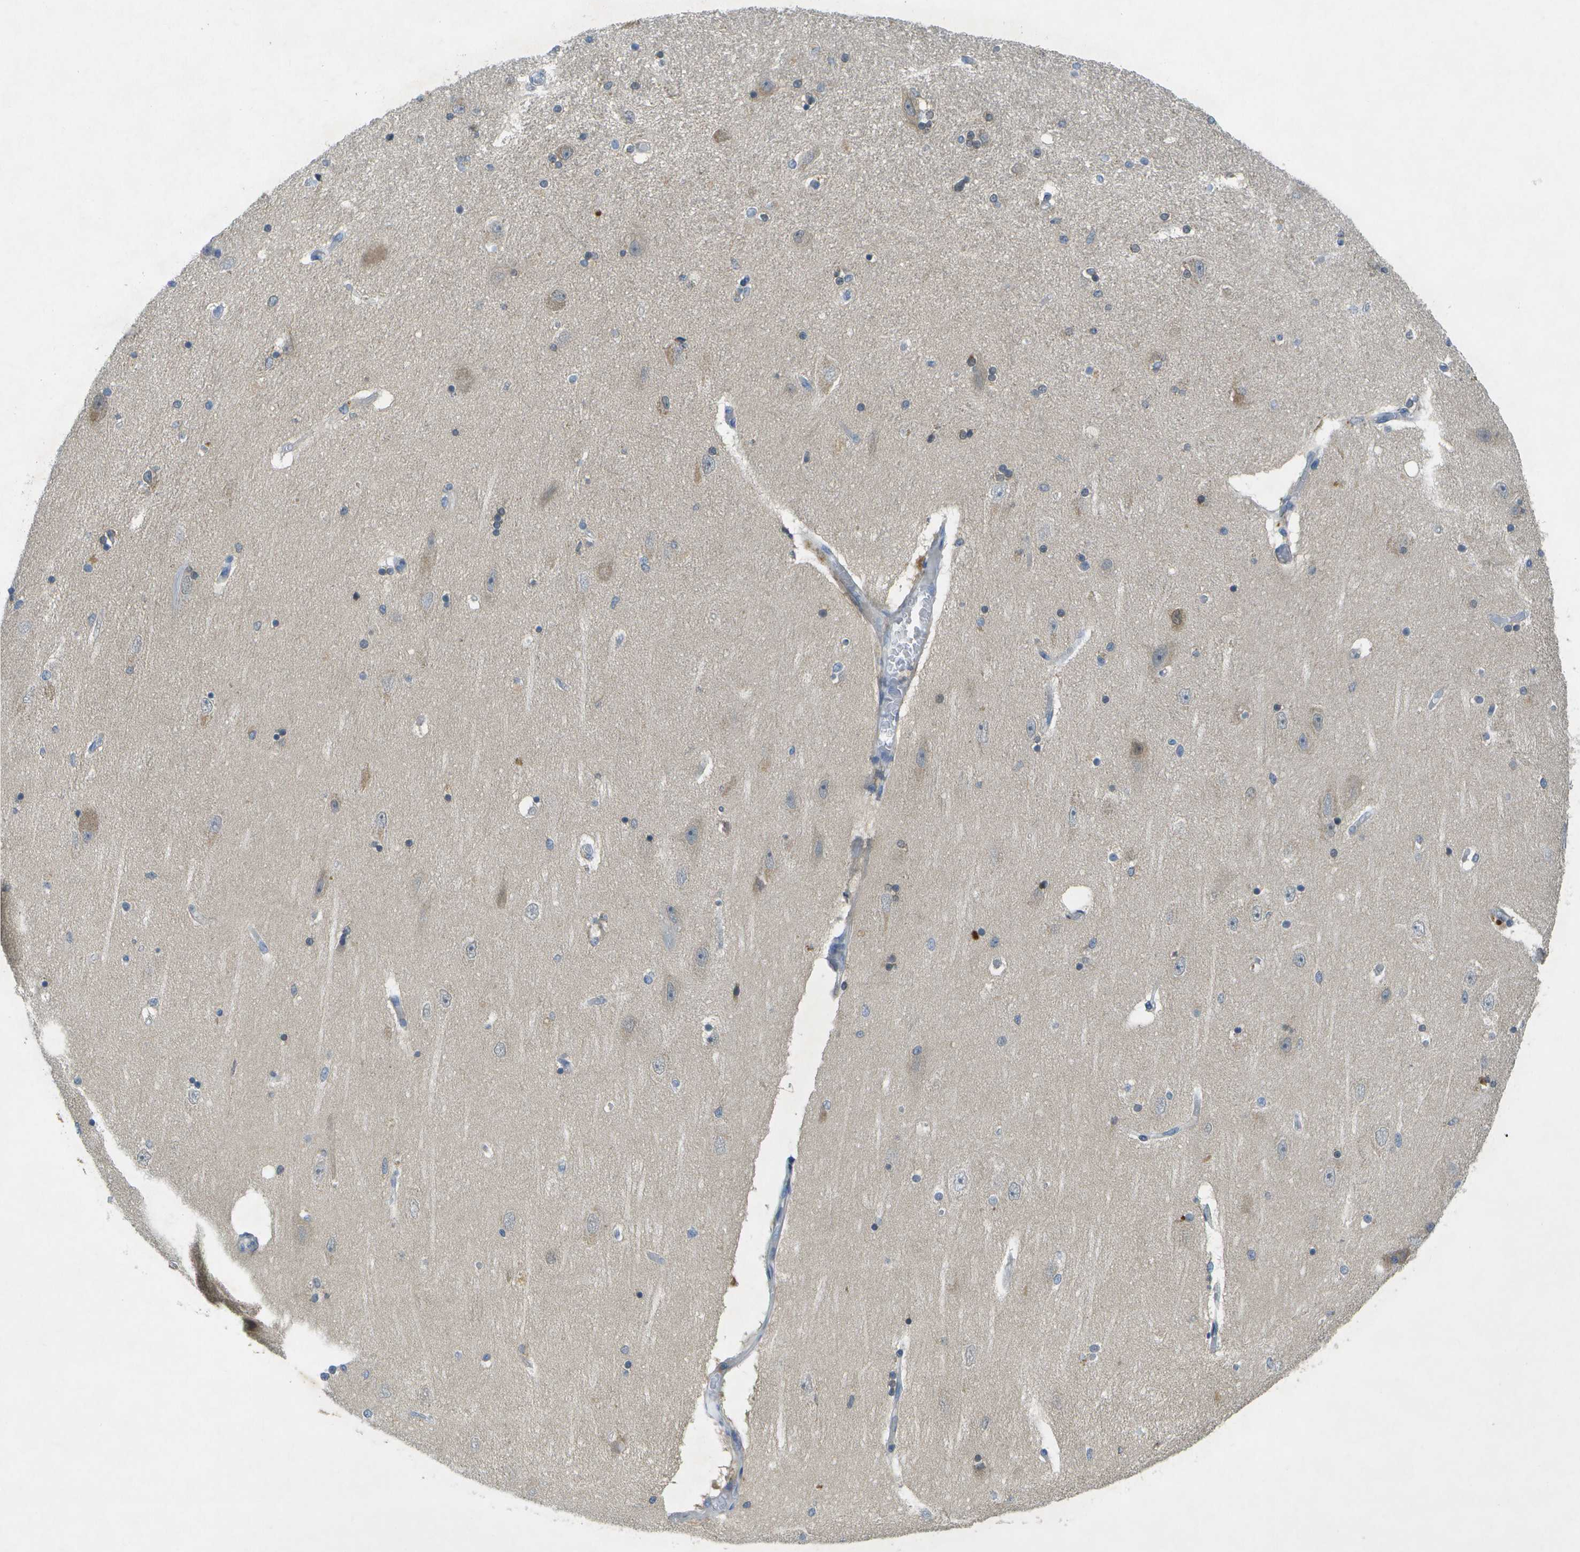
{"staining": {"intensity": "weak", "quantity": "<25%", "location": "cytoplasmic/membranous"}, "tissue": "hippocampus", "cell_type": "Glial cells", "image_type": "normal", "snomed": [{"axis": "morphology", "description": "Normal tissue, NOS"}, {"axis": "topography", "description": "Hippocampus"}], "caption": "Immunohistochemistry (IHC) histopathology image of unremarkable hippocampus: human hippocampus stained with DAB (3,3'-diaminobenzidine) reveals no significant protein positivity in glial cells. The staining is performed using DAB brown chromogen with nuclei counter-stained in using hematoxylin.", "gene": "WNK2", "patient": {"sex": "female", "age": 54}}